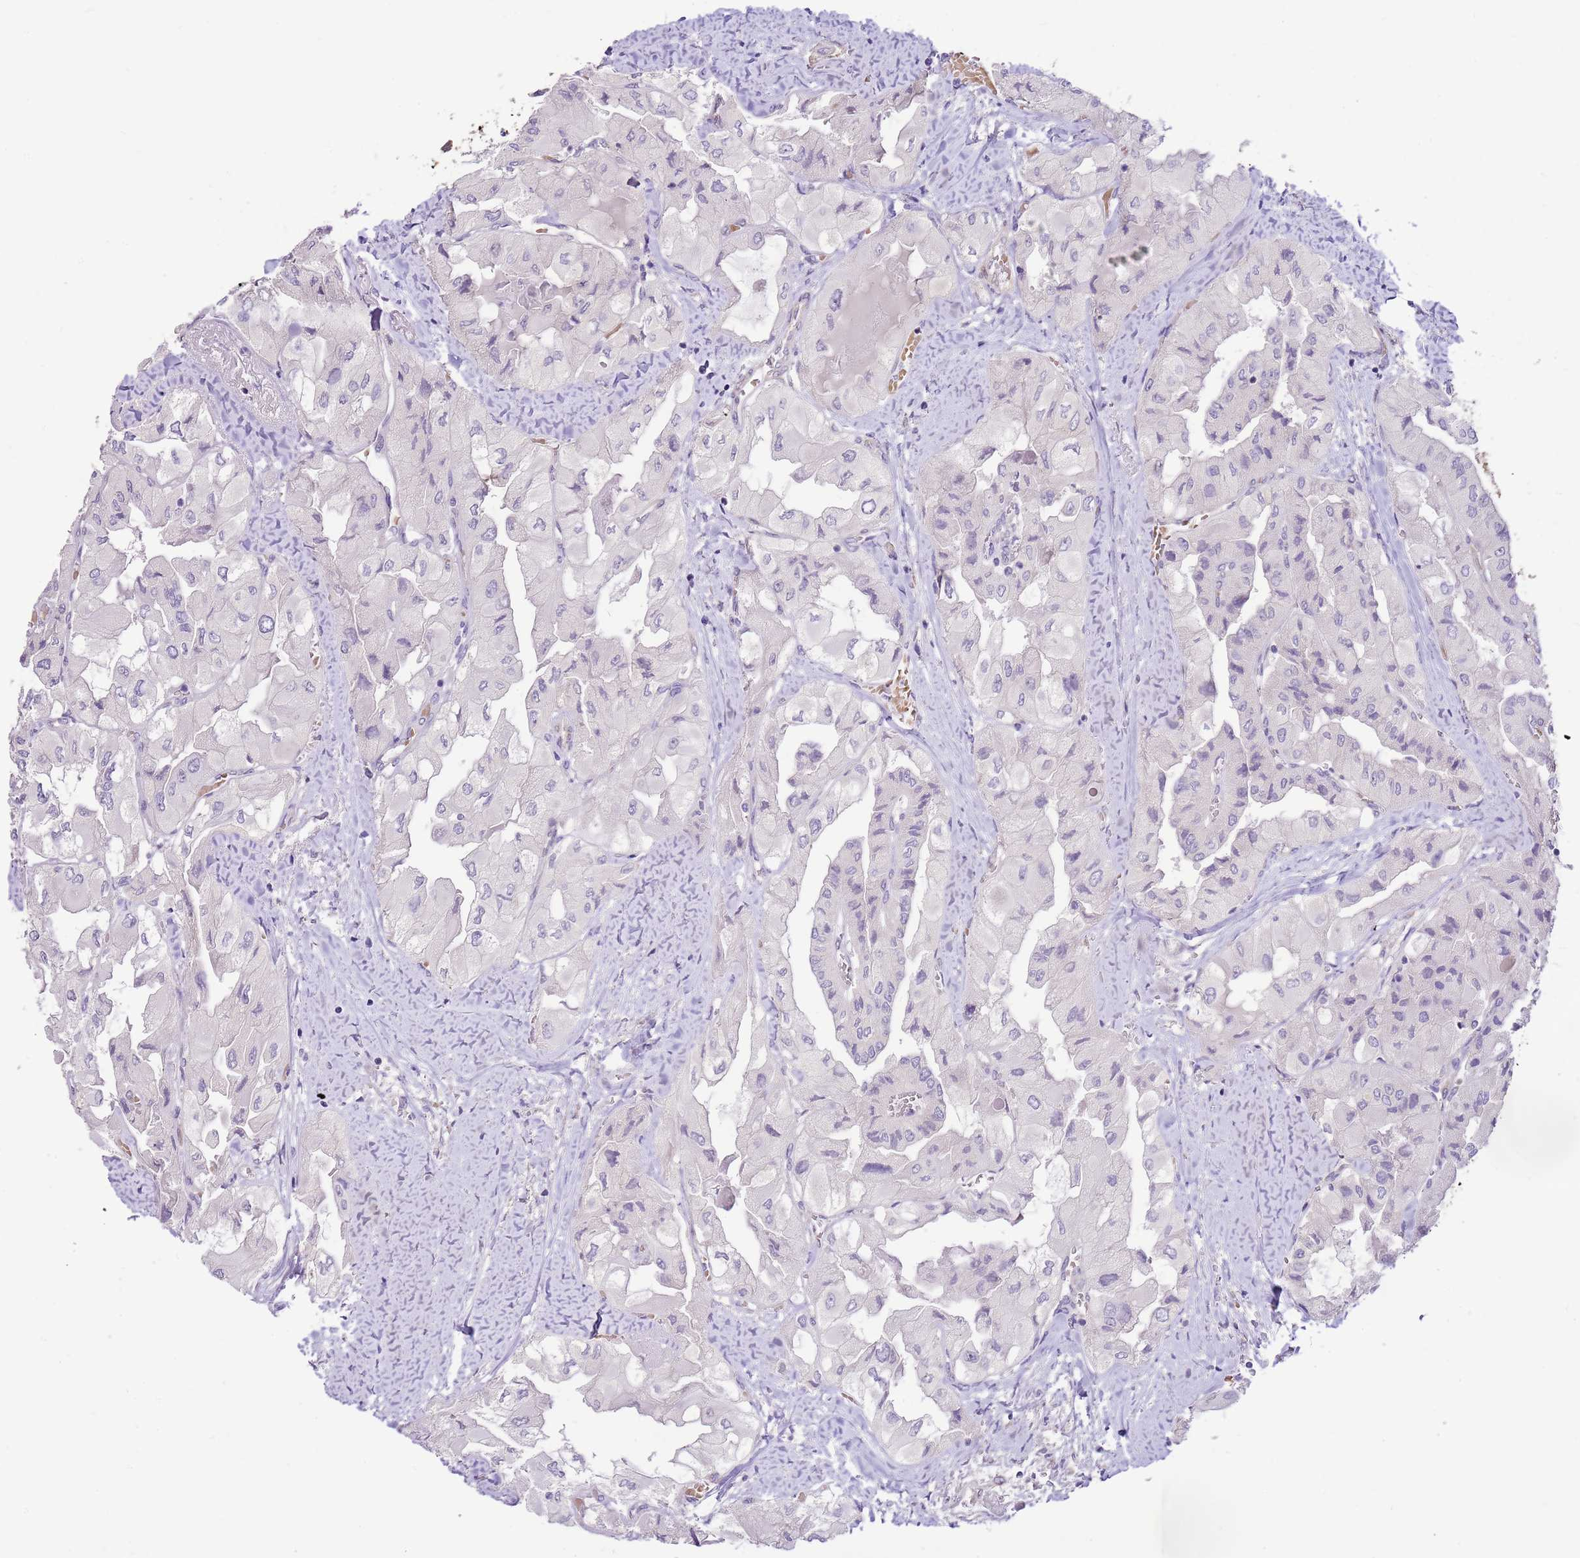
{"staining": {"intensity": "negative", "quantity": "none", "location": "none"}, "tissue": "thyroid cancer", "cell_type": "Tumor cells", "image_type": "cancer", "snomed": [{"axis": "morphology", "description": "Normal tissue, NOS"}, {"axis": "morphology", "description": "Papillary adenocarcinoma, NOS"}, {"axis": "topography", "description": "Thyroid gland"}], "caption": "Tumor cells show no significant protein staining in thyroid papillary adenocarcinoma.", "gene": "RFK", "patient": {"sex": "female", "age": 59}}